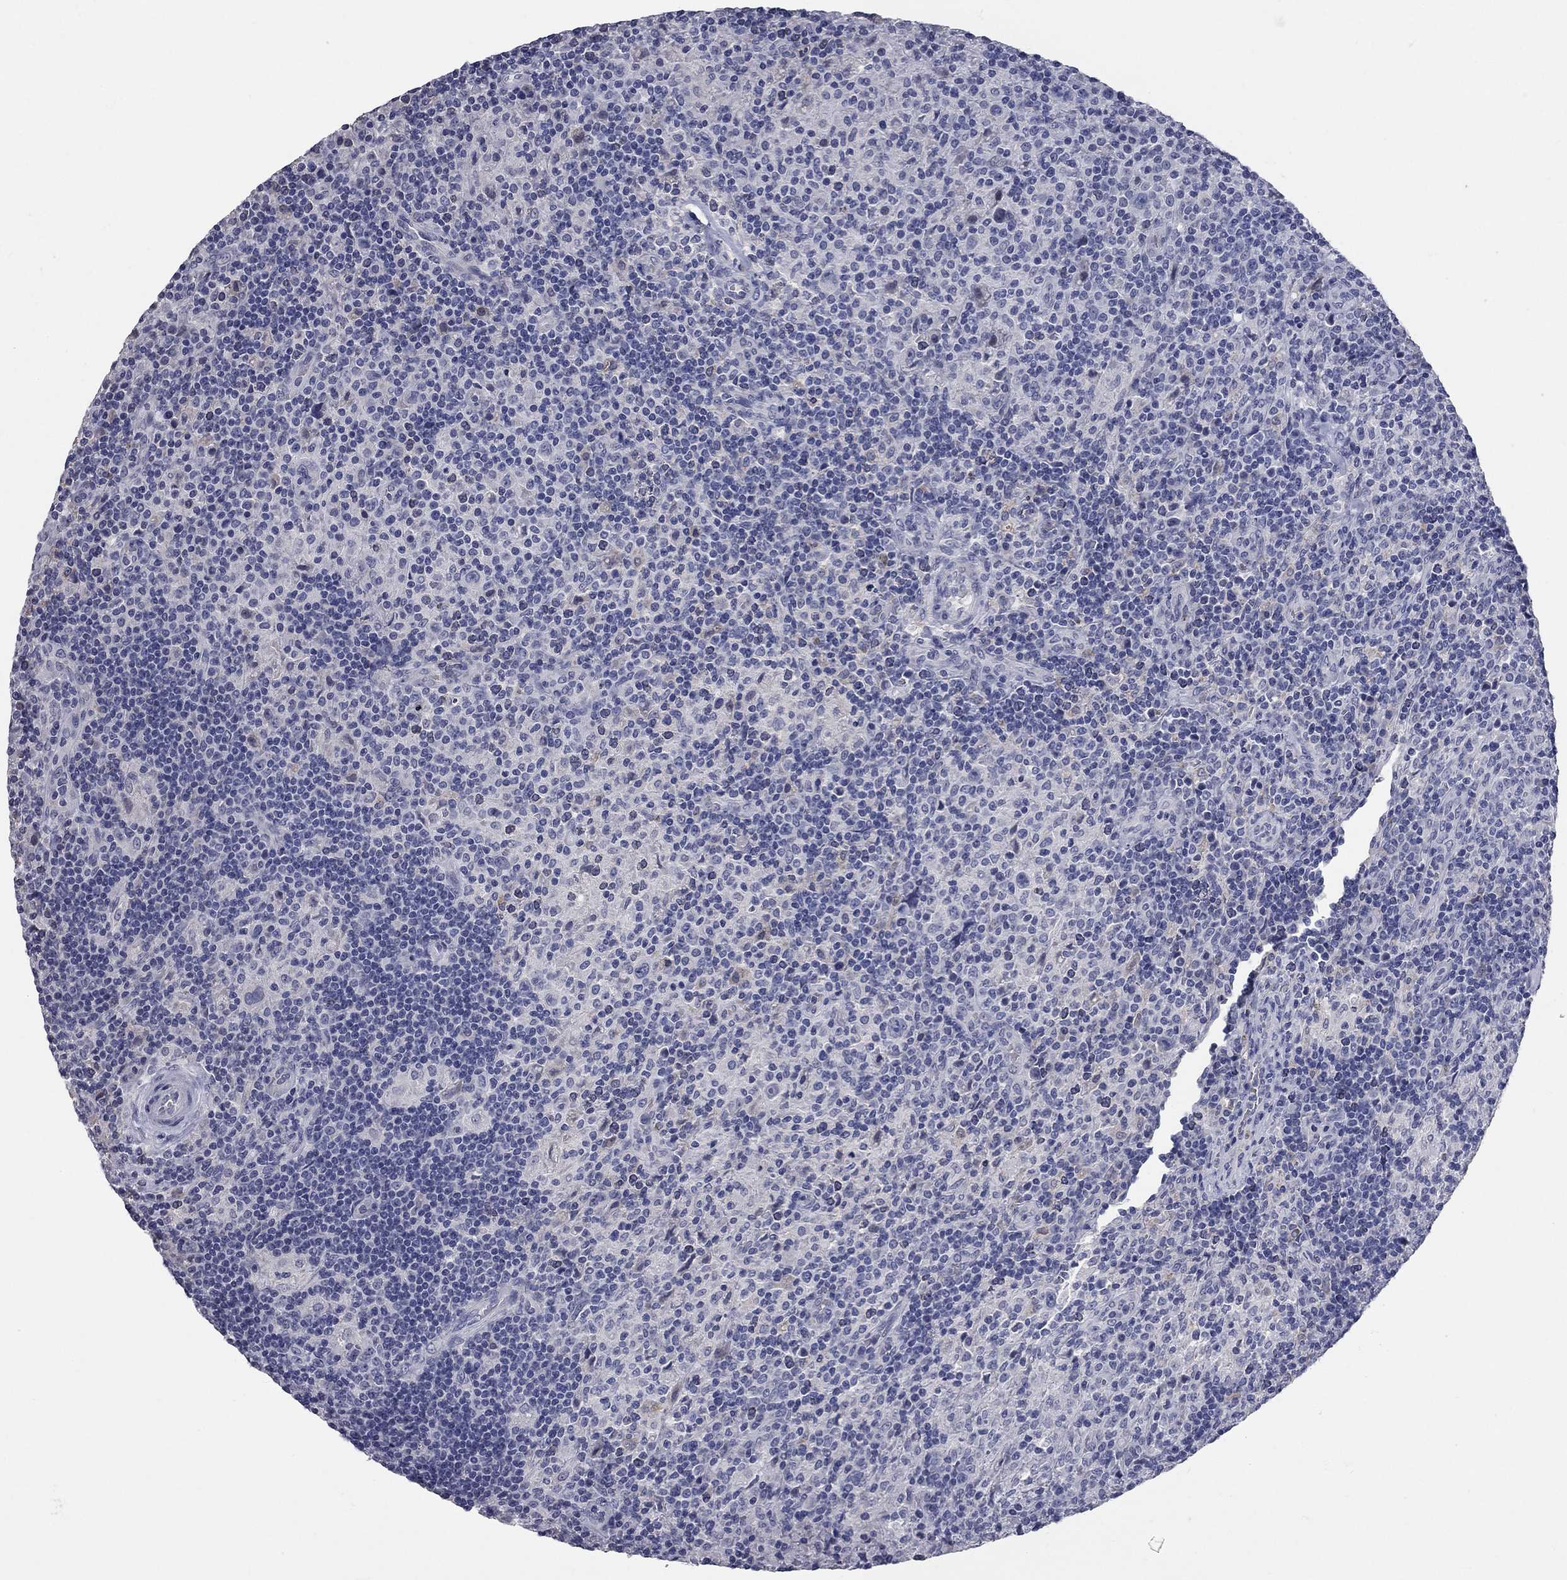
{"staining": {"intensity": "negative", "quantity": "none", "location": "none"}, "tissue": "lymphoma", "cell_type": "Tumor cells", "image_type": "cancer", "snomed": [{"axis": "morphology", "description": "Hodgkin's disease, NOS"}, {"axis": "topography", "description": "Lymph node"}], "caption": "DAB immunohistochemical staining of human Hodgkin's disease reveals no significant staining in tumor cells.", "gene": "SYT12", "patient": {"sex": "male", "age": 70}}